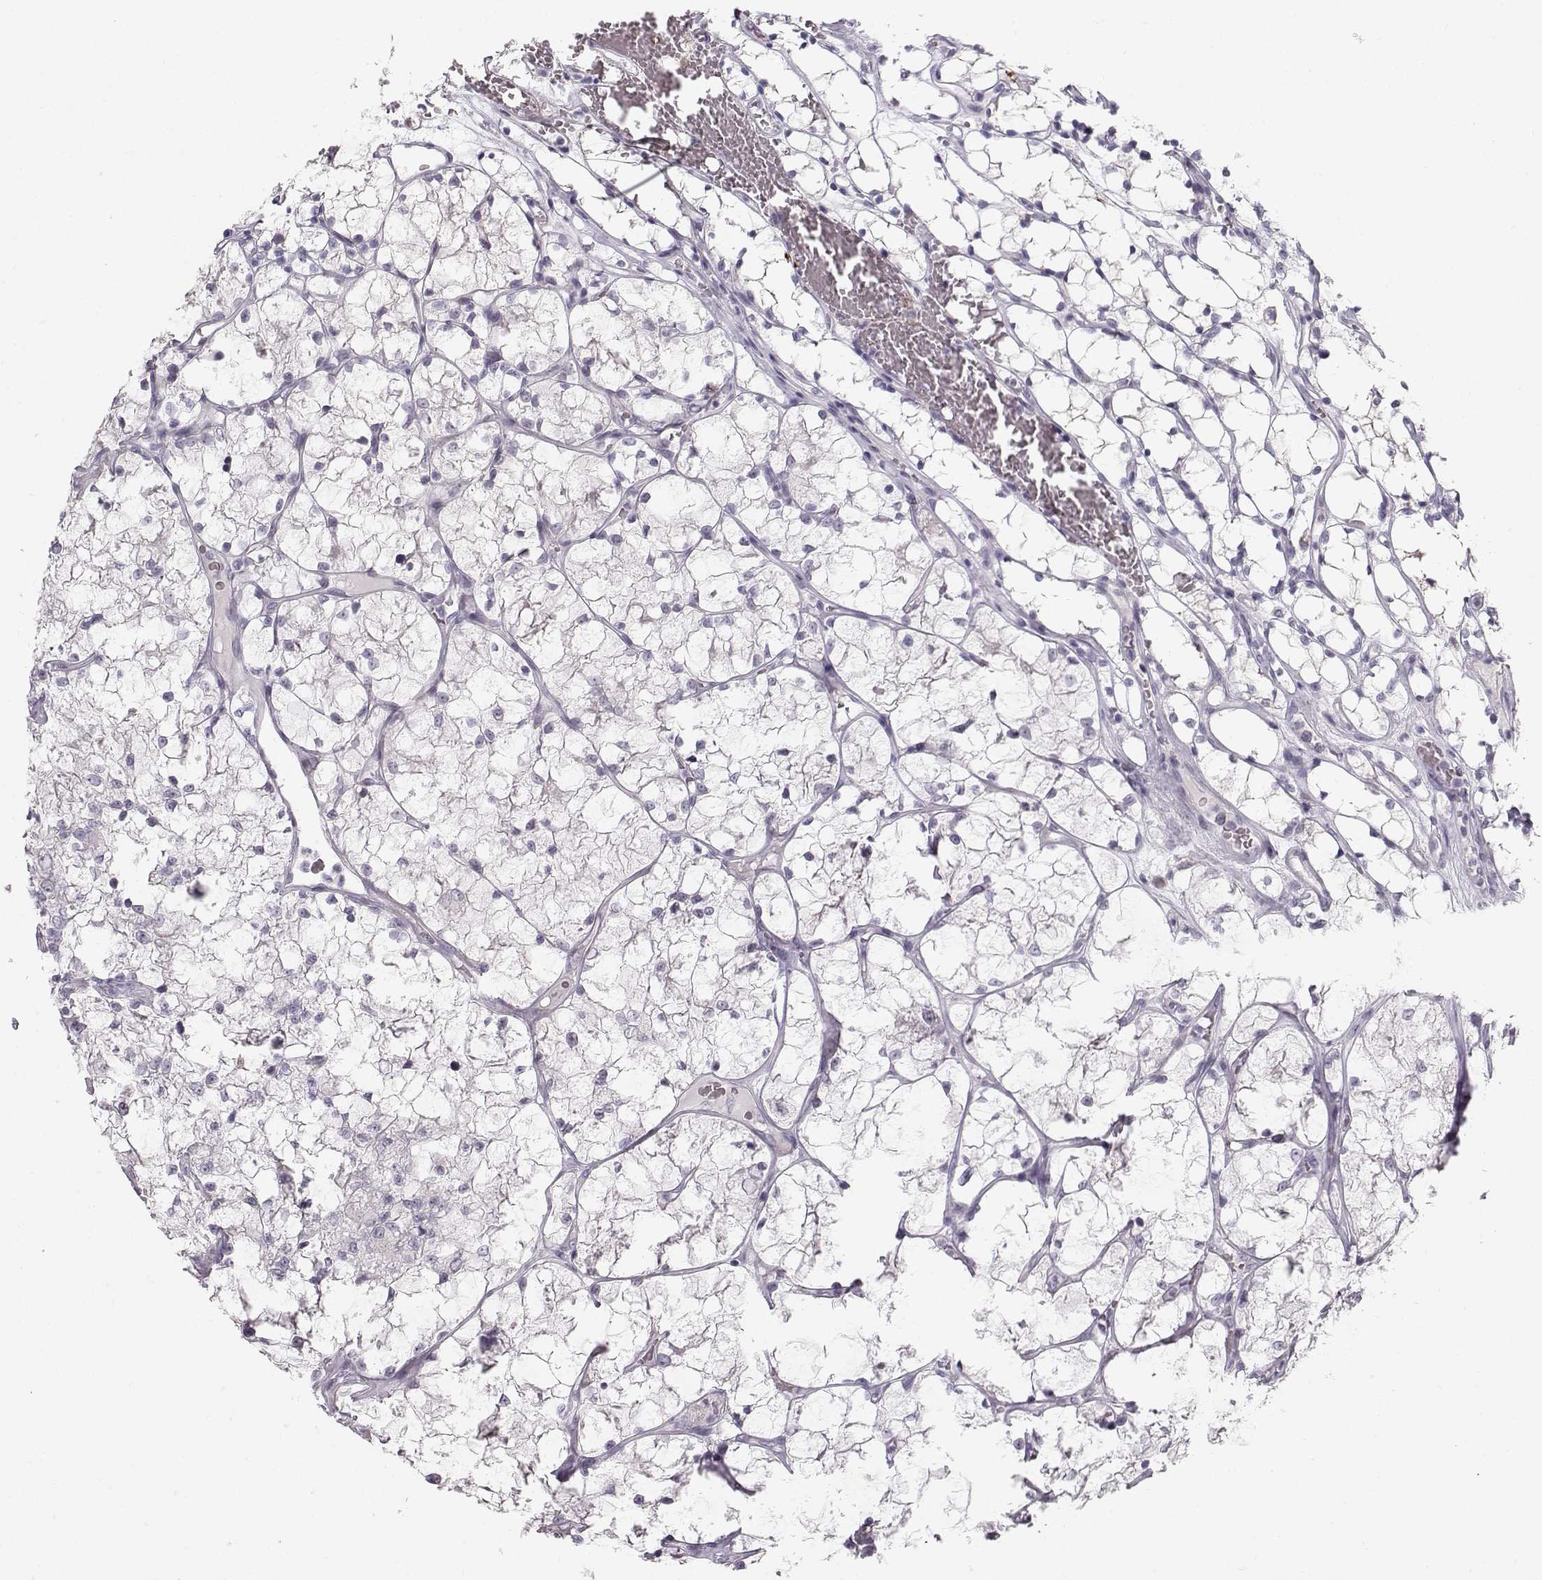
{"staining": {"intensity": "negative", "quantity": "none", "location": "none"}, "tissue": "renal cancer", "cell_type": "Tumor cells", "image_type": "cancer", "snomed": [{"axis": "morphology", "description": "Adenocarcinoma, NOS"}, {"axis": "topography", "description": "Kidney"}], "caption": "Immunohistochemistry photomicrograph of neoplastic tissue: human renal cancer (adenocarcinoma) stained with DAB (3,3'-diaminobenzidine) demonstrates no significant protein expression in tumor cells. Nuclei are stained in blue.", "gene": "CASR", "patient": {"sex": "female", "age": 69}}